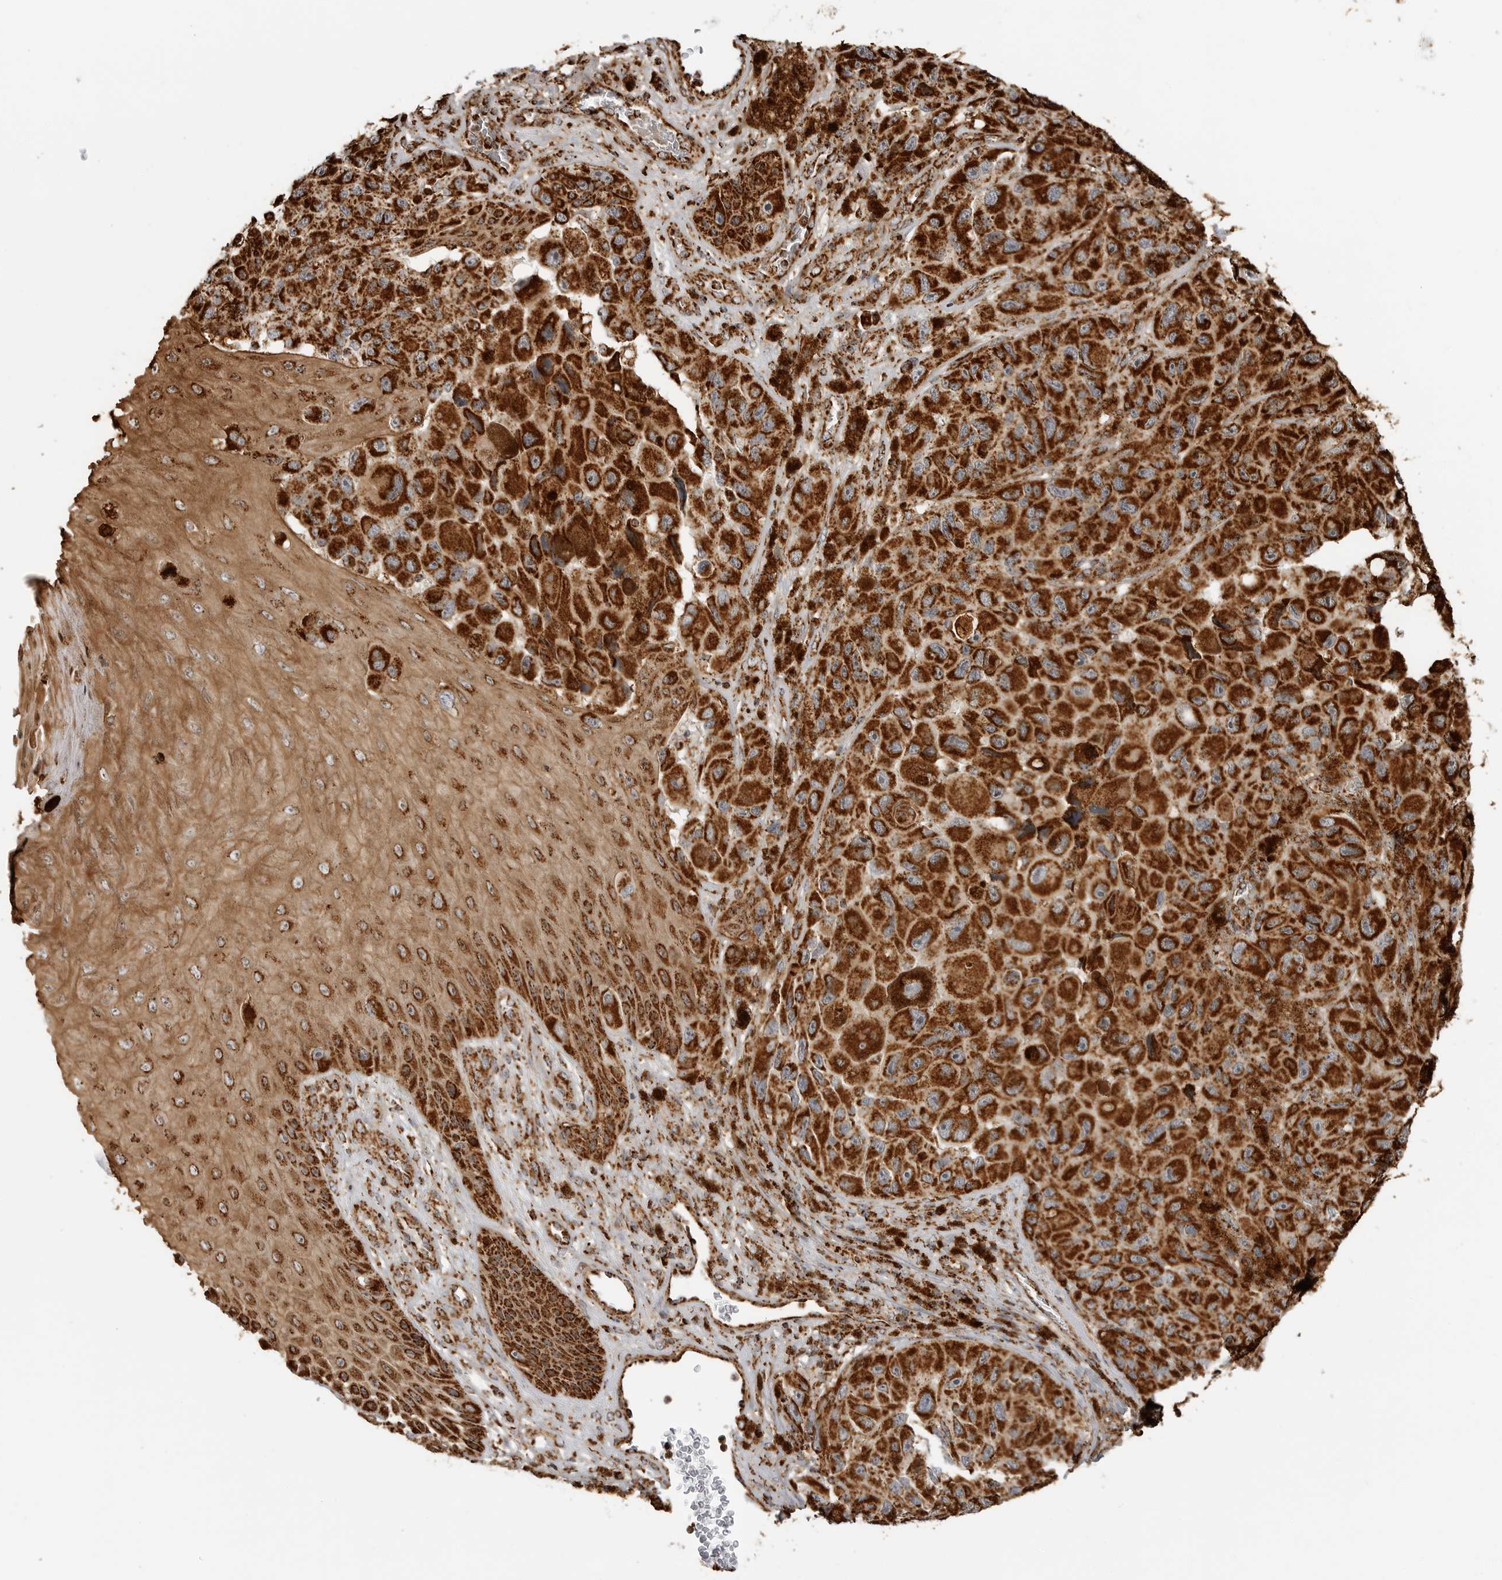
{"staining": {"intensity": "strong", "quantity": ">75%", "location": "cytoplasmic/membranous"}, "tissue": "melanoma", "cell_type": "Tumor cells", "image_type": "cancer", "snomed": [{"axis": "morphology", "description": "Malignant melanoma, NOS"}, {"axis": "topography", "description": "Skin"}], "caption": "Strong cytoplasmic/membranous protein expression is identified in approximately >75% of tumor cells in melanoma. (IHC, brightfield microscopy, high magnification).", "gene": "BMP2K", "patient": {"sex": "female", "age": 73}}